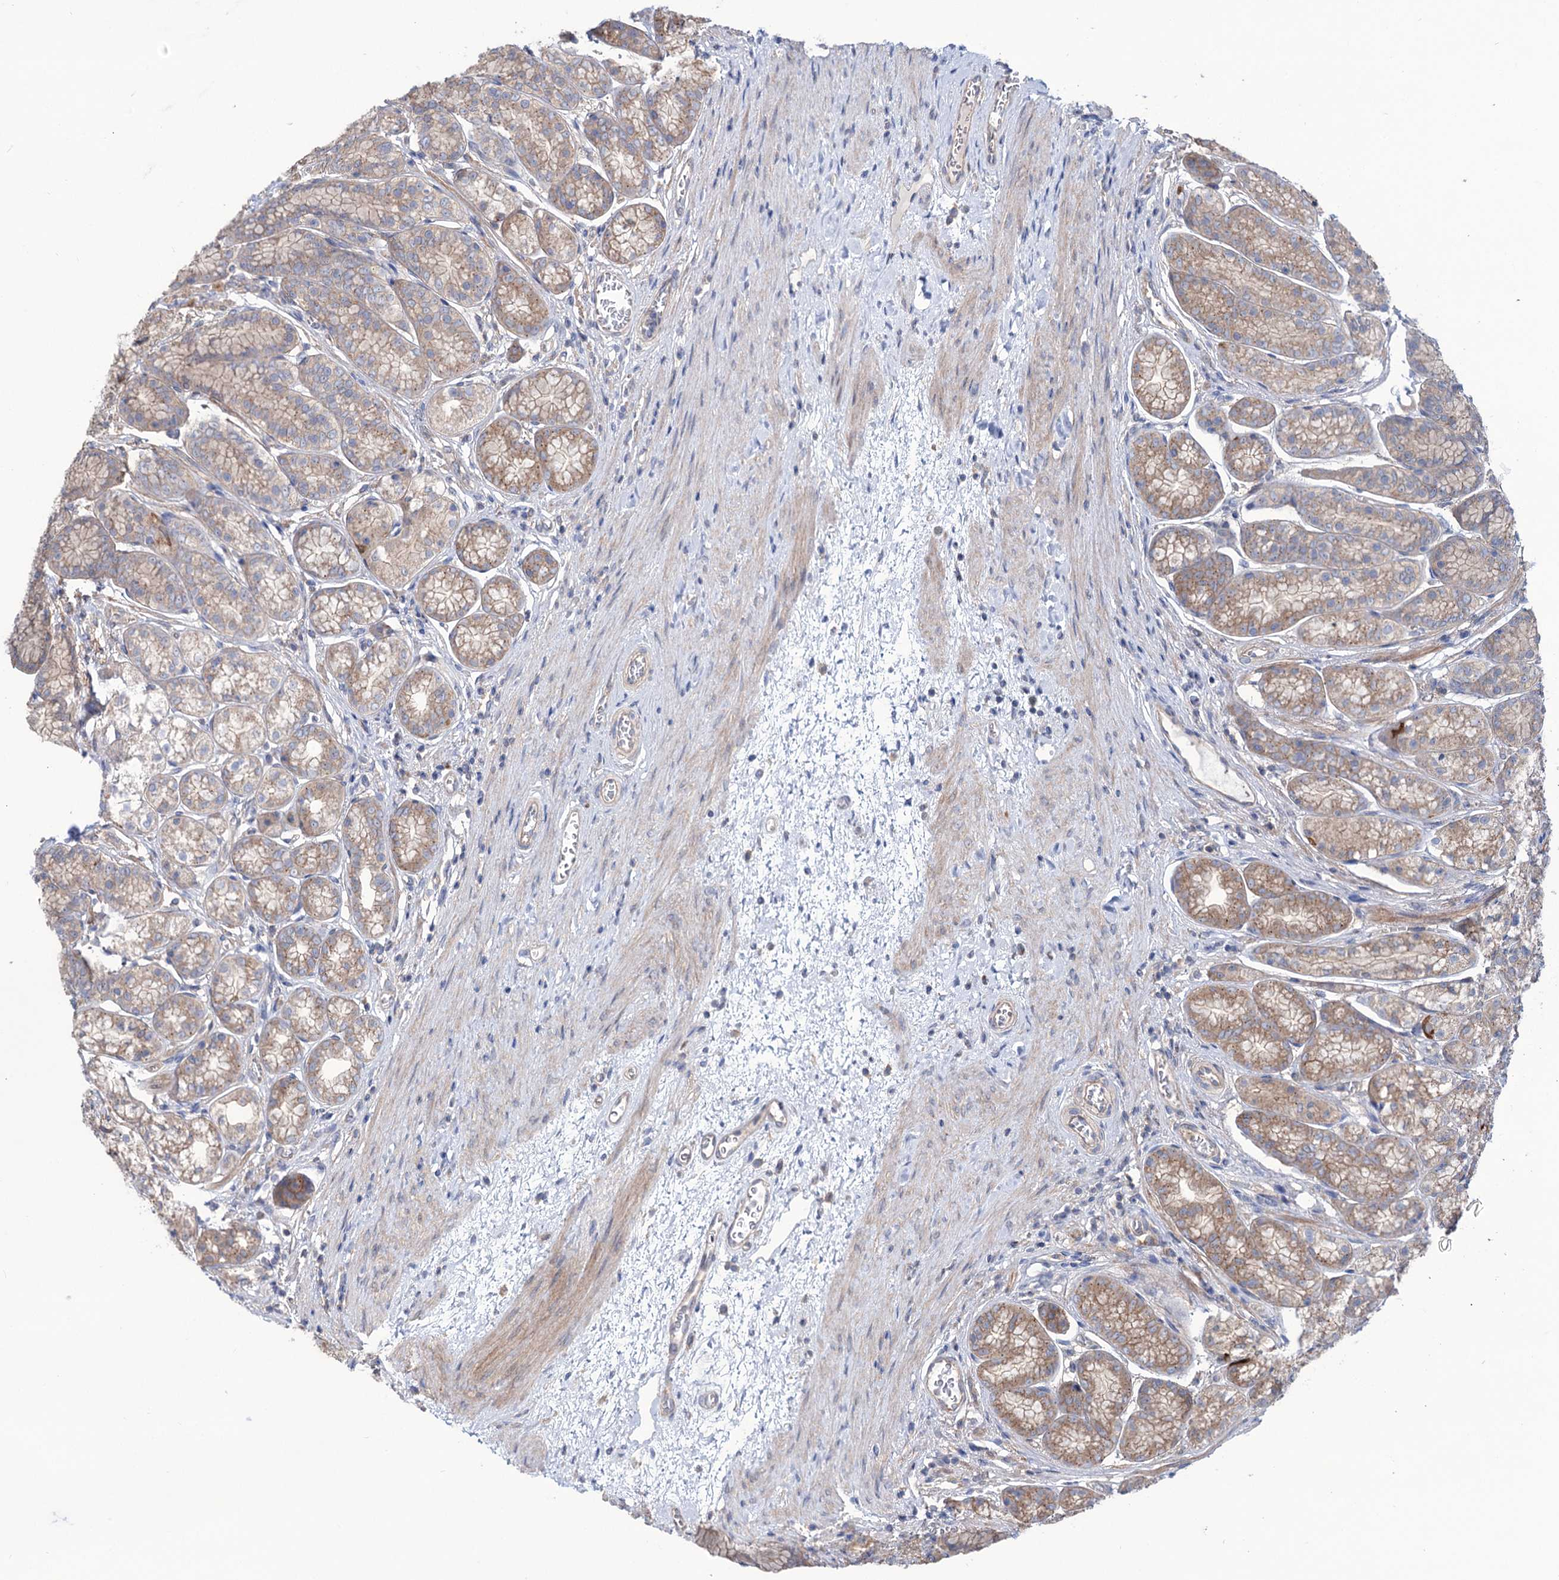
{"staining": {"intensity": "weak", "quantity": ">75%", "location": "cytoplasmic/membranous"}, "tissue": "stomach", "cell_type": "Glandular cells", "image_type": "normal", "snomed": [{"axis": "morphology", "description": "Normal tissue, NOS"}, {"axis": "morphology", "description": "Adenocarcinoma, NOS"}, {"axis": "morphology", "description": "Adenocarcinoma, High grade"}, {"axis": "topography", "description": "Stomach, upper"}, {"axis": "topography", "description": "Stomach"}], "caption": "Immunohistochemical staining of unremarkable stomach shows weak cytoplasmic/membranous protein positivity in approximately >75% of glandular cells. (DAB (3,3'-diaminobenzidine) IHC, brown staining for protein, blue staining for nuclei).", "gene": "SEC24A", "patient": {"sex": "female", "age": 65}}